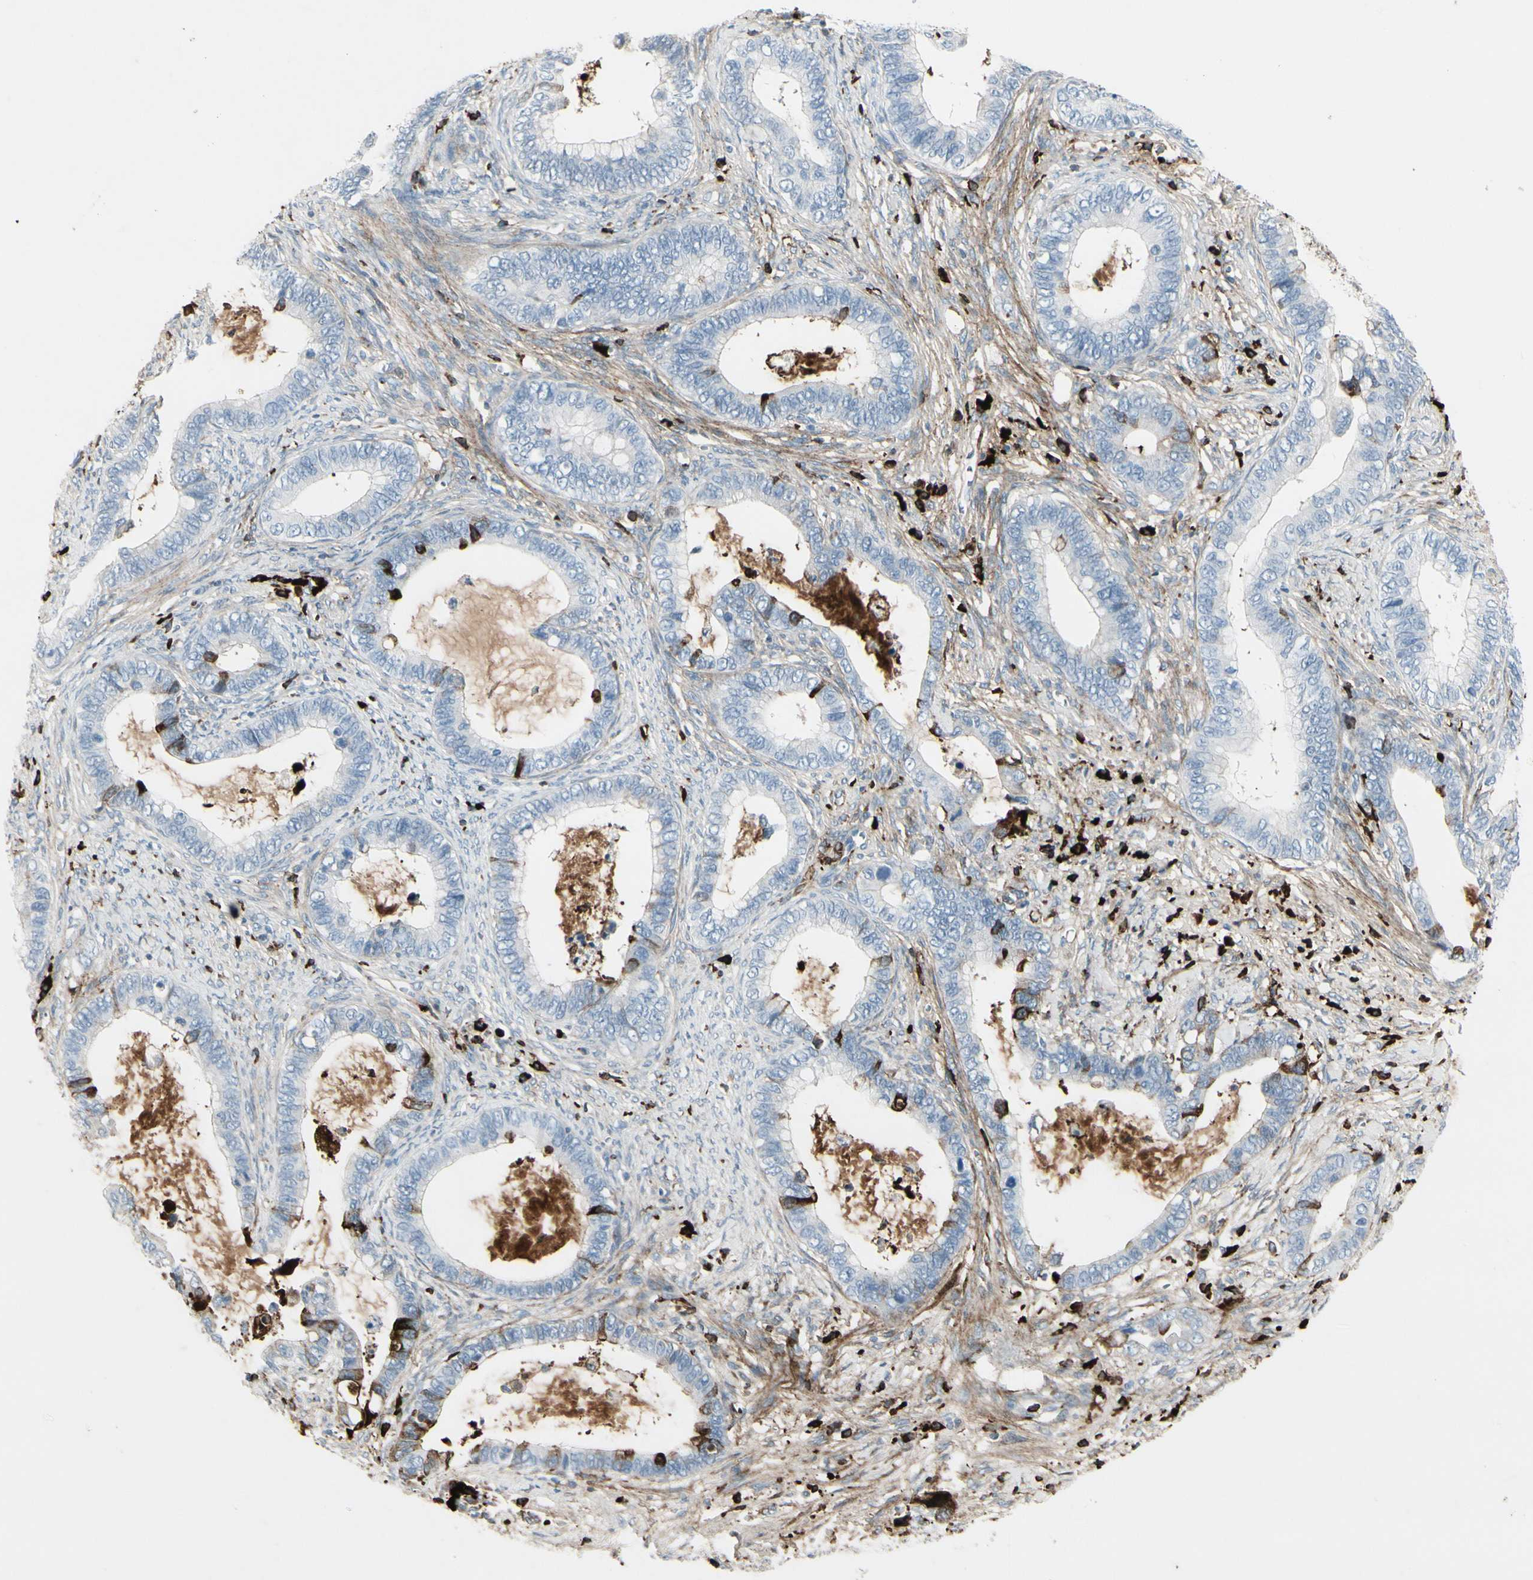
{"staining": {"intensity": "negative", "quantity": "none", "location": "none"}, "tissue": "cervical cancer", "cell_type": "Tumor cells", "image_type": "cancer", "snomed": [{"axis": "morphology", "description": "Adenocarcinoma, NOS"}, {"axis": "topography", "description": "Cervix"}], "caption": "Tumor cells are negative for protein expression in human adenocarcinoma (cervical). (DAB (3,3'-diaminobenzidine) immunohistochemistry (IHC) with hematoxylin counter stain).", "gene": "IGHG1", "patient": {"sex": "female", "age": 44}}